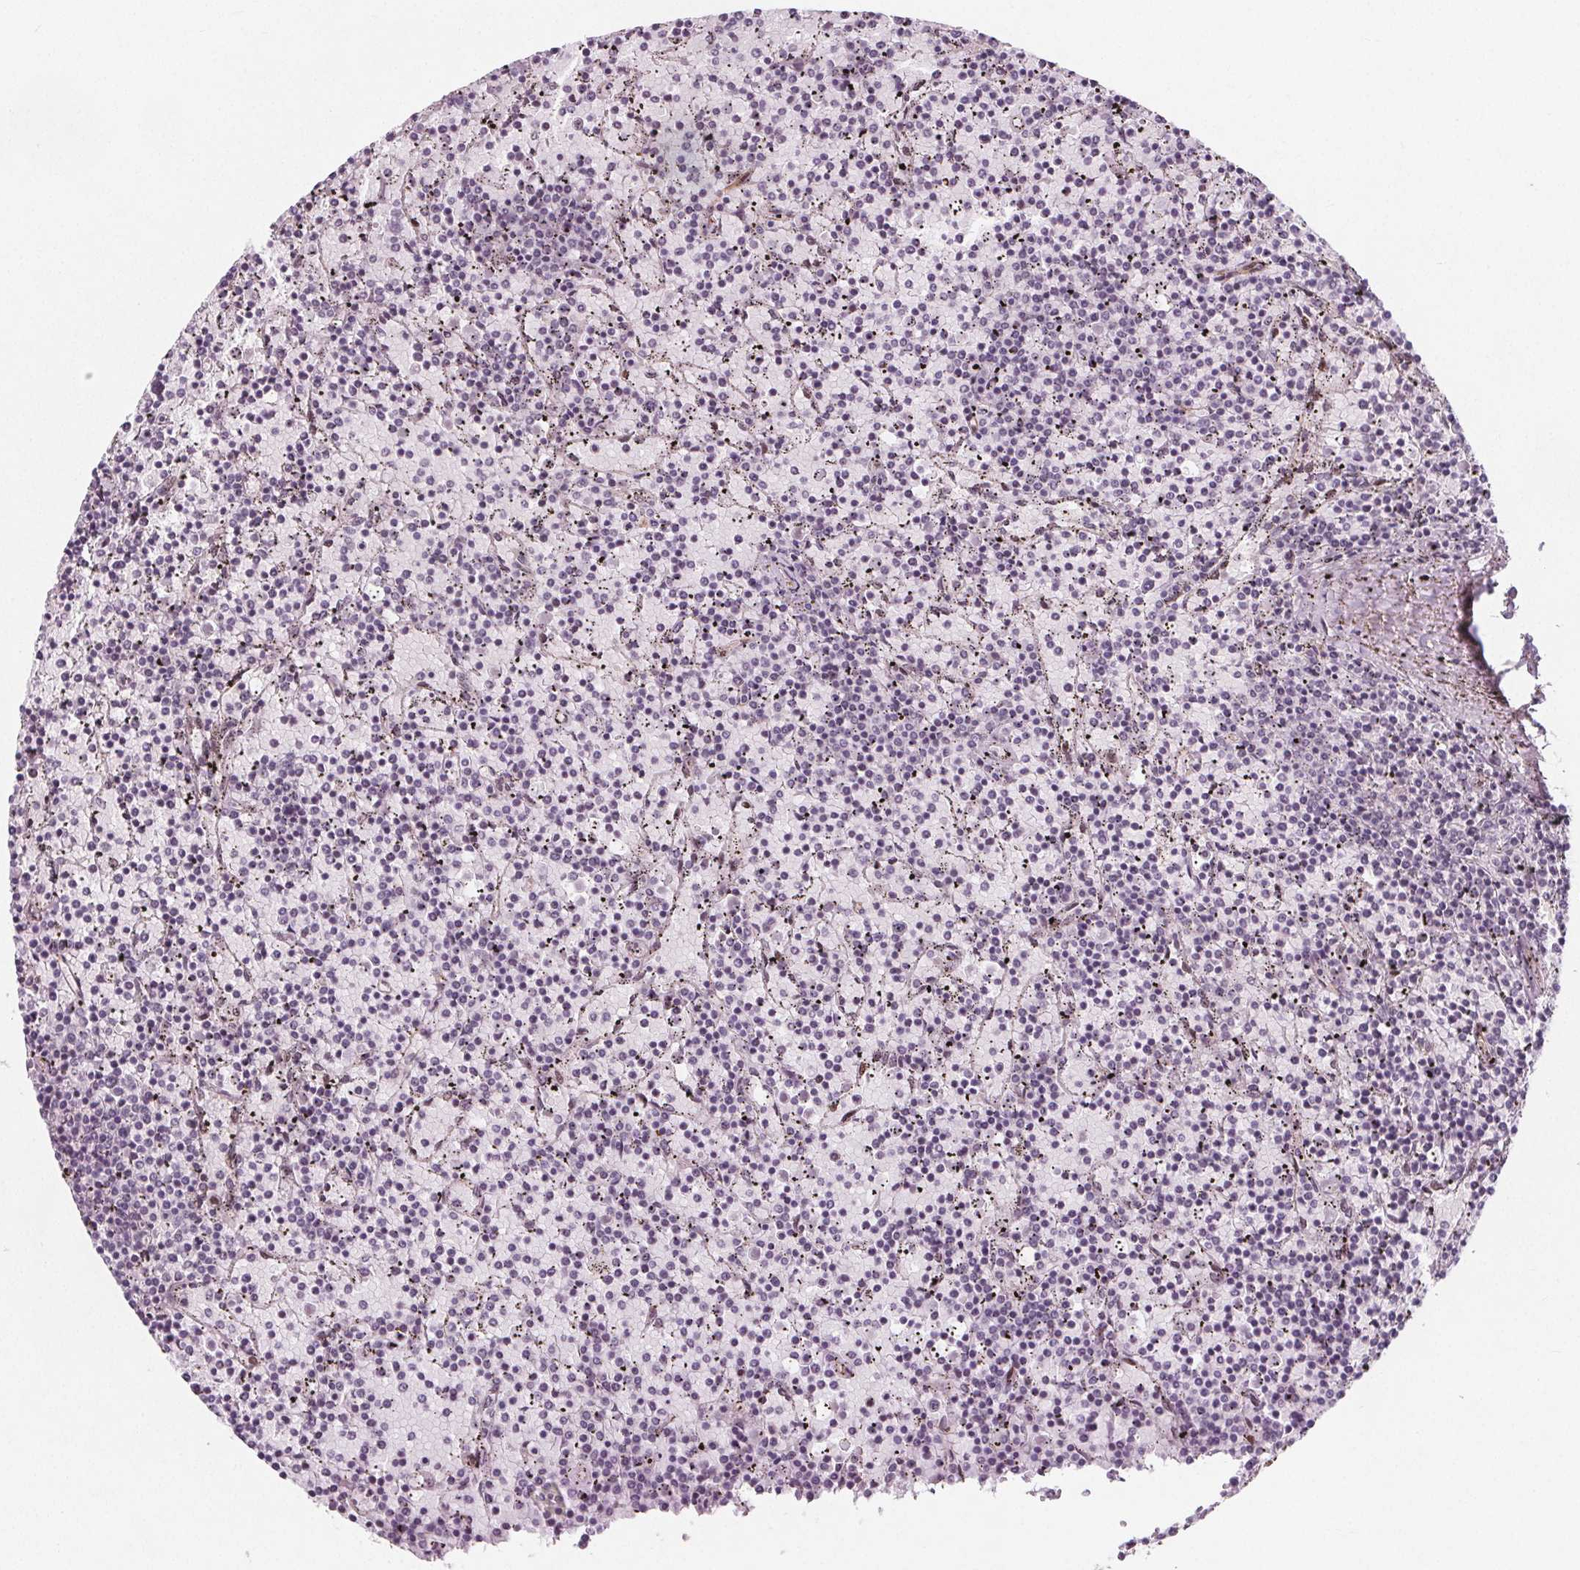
{"staining": {"intensity": "negative", "quantity": "none", "location": "none"}, "tissue": "lymphoma", "cell_type": "Tumor cells", "image_type": "cancer", "snomed": [{"axis": "morphology", "description": "Malignant lymphoma, non-Hodgkin's type, Low grade"}, {"axis": "topography", "description": "Spleen"}], "caption": "Immunohistochemistry image of neoplastic tissue: lymphoma stained with DAB demonstrates no significant protein positivity in tumor cells. (DAB (3,3'-diaminobenzidine) immunohistochemistry (IHC) visualized using brightfield microscopy, high magnification).", "gene": "TAF6L", "patient": {"sex": "female", "age": 77}}